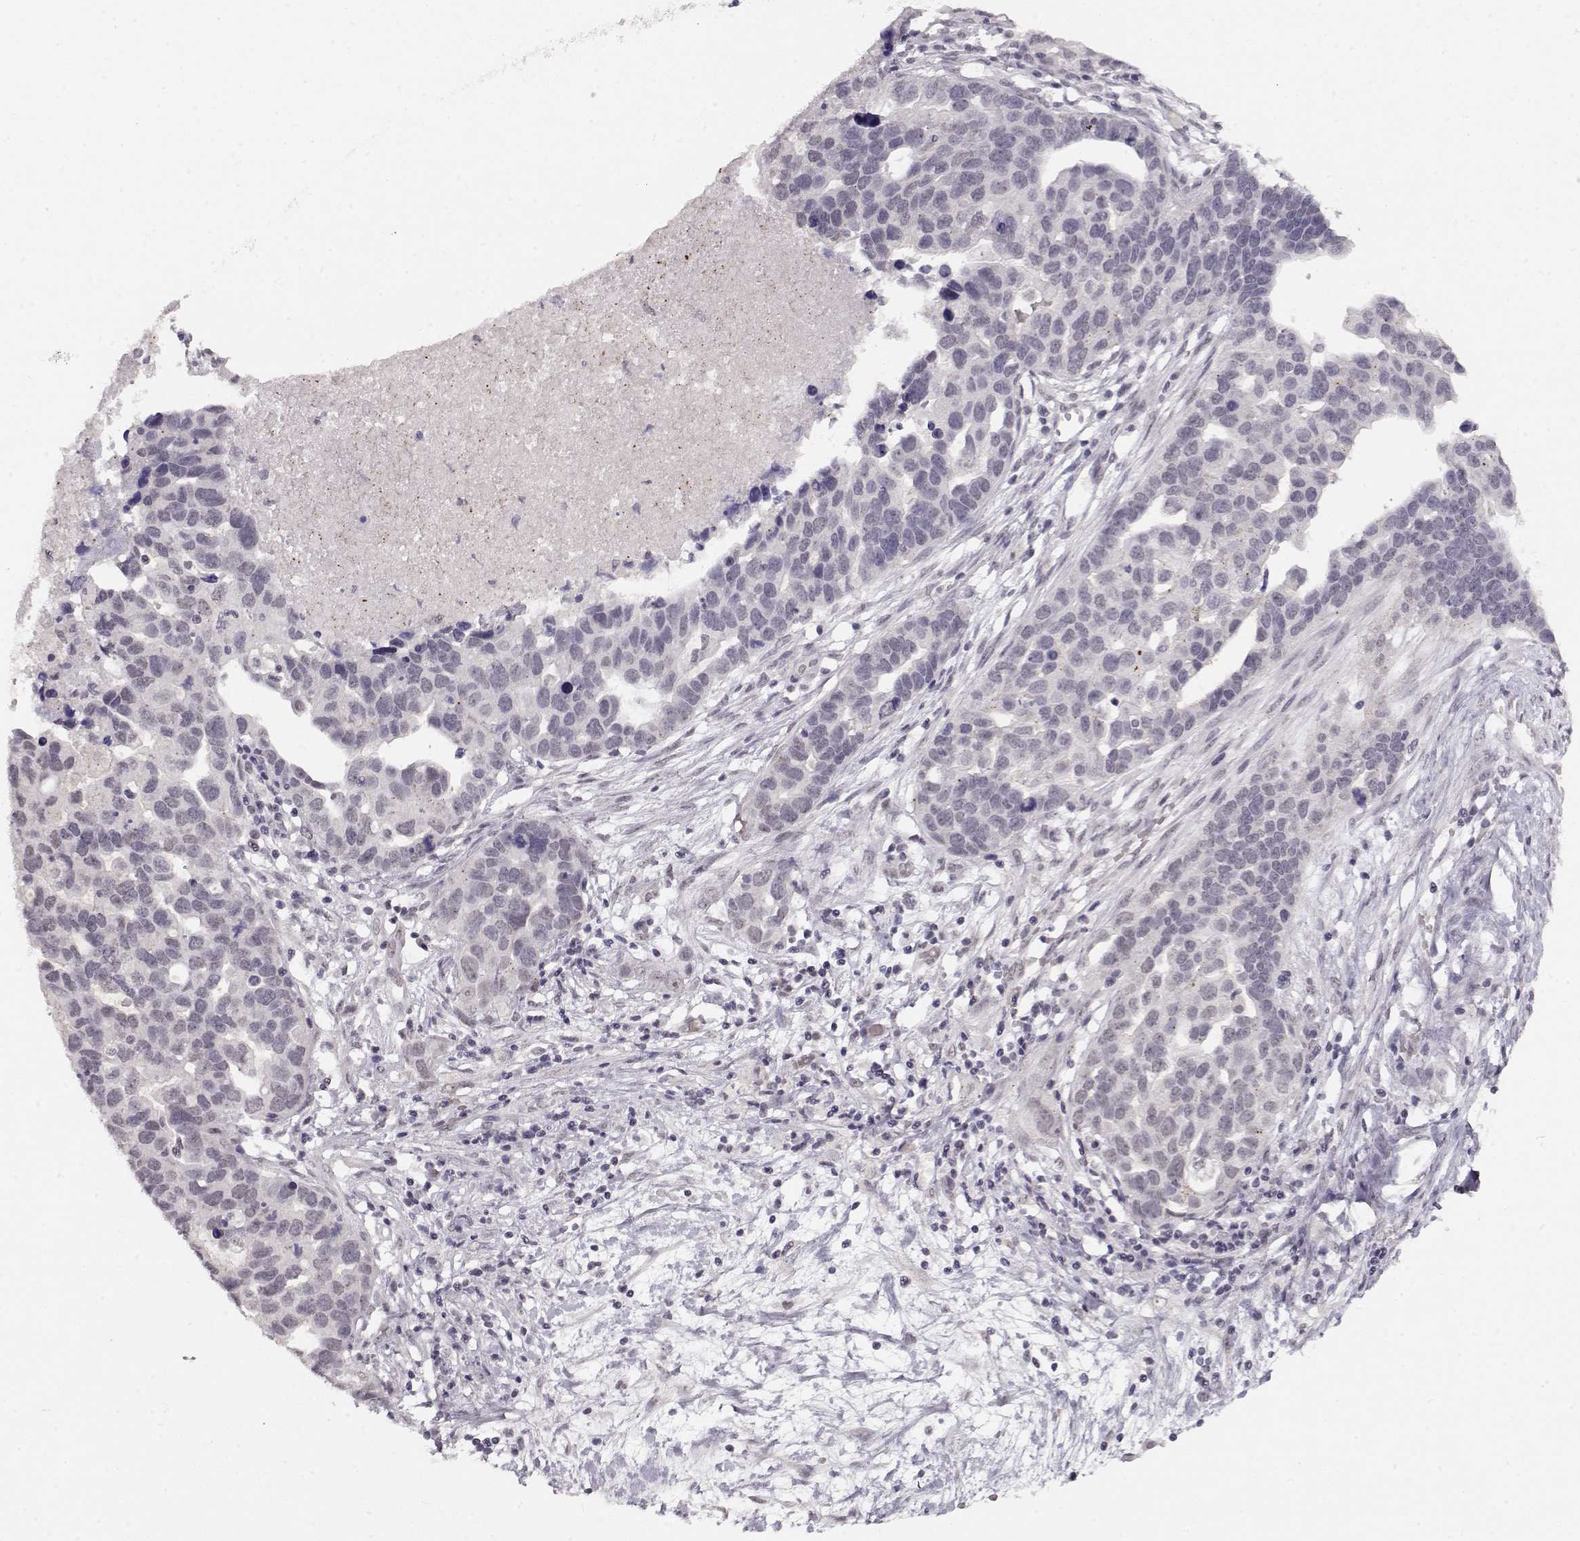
{"staining": {"intensity": "negative", "quantity": "none", "location": "none"}, "tissue": "ovarian cancer", "cell_type": "Tumor cells", "image_type": "cancer", "snomed": [{"axis": "morphology", "description": "Cystadenocarcinoma, serous, NOS"}, {"axis": "topography", "description": "Ovary"}], "caption": "This is an immunohistochemistry (IHC) photomicrograph of human serous cystadenocarcinoma (ovarian). There is no positivity in tumor cells.", "gene": "PCP4", "patient": {"sex": "female", "age": 54}}